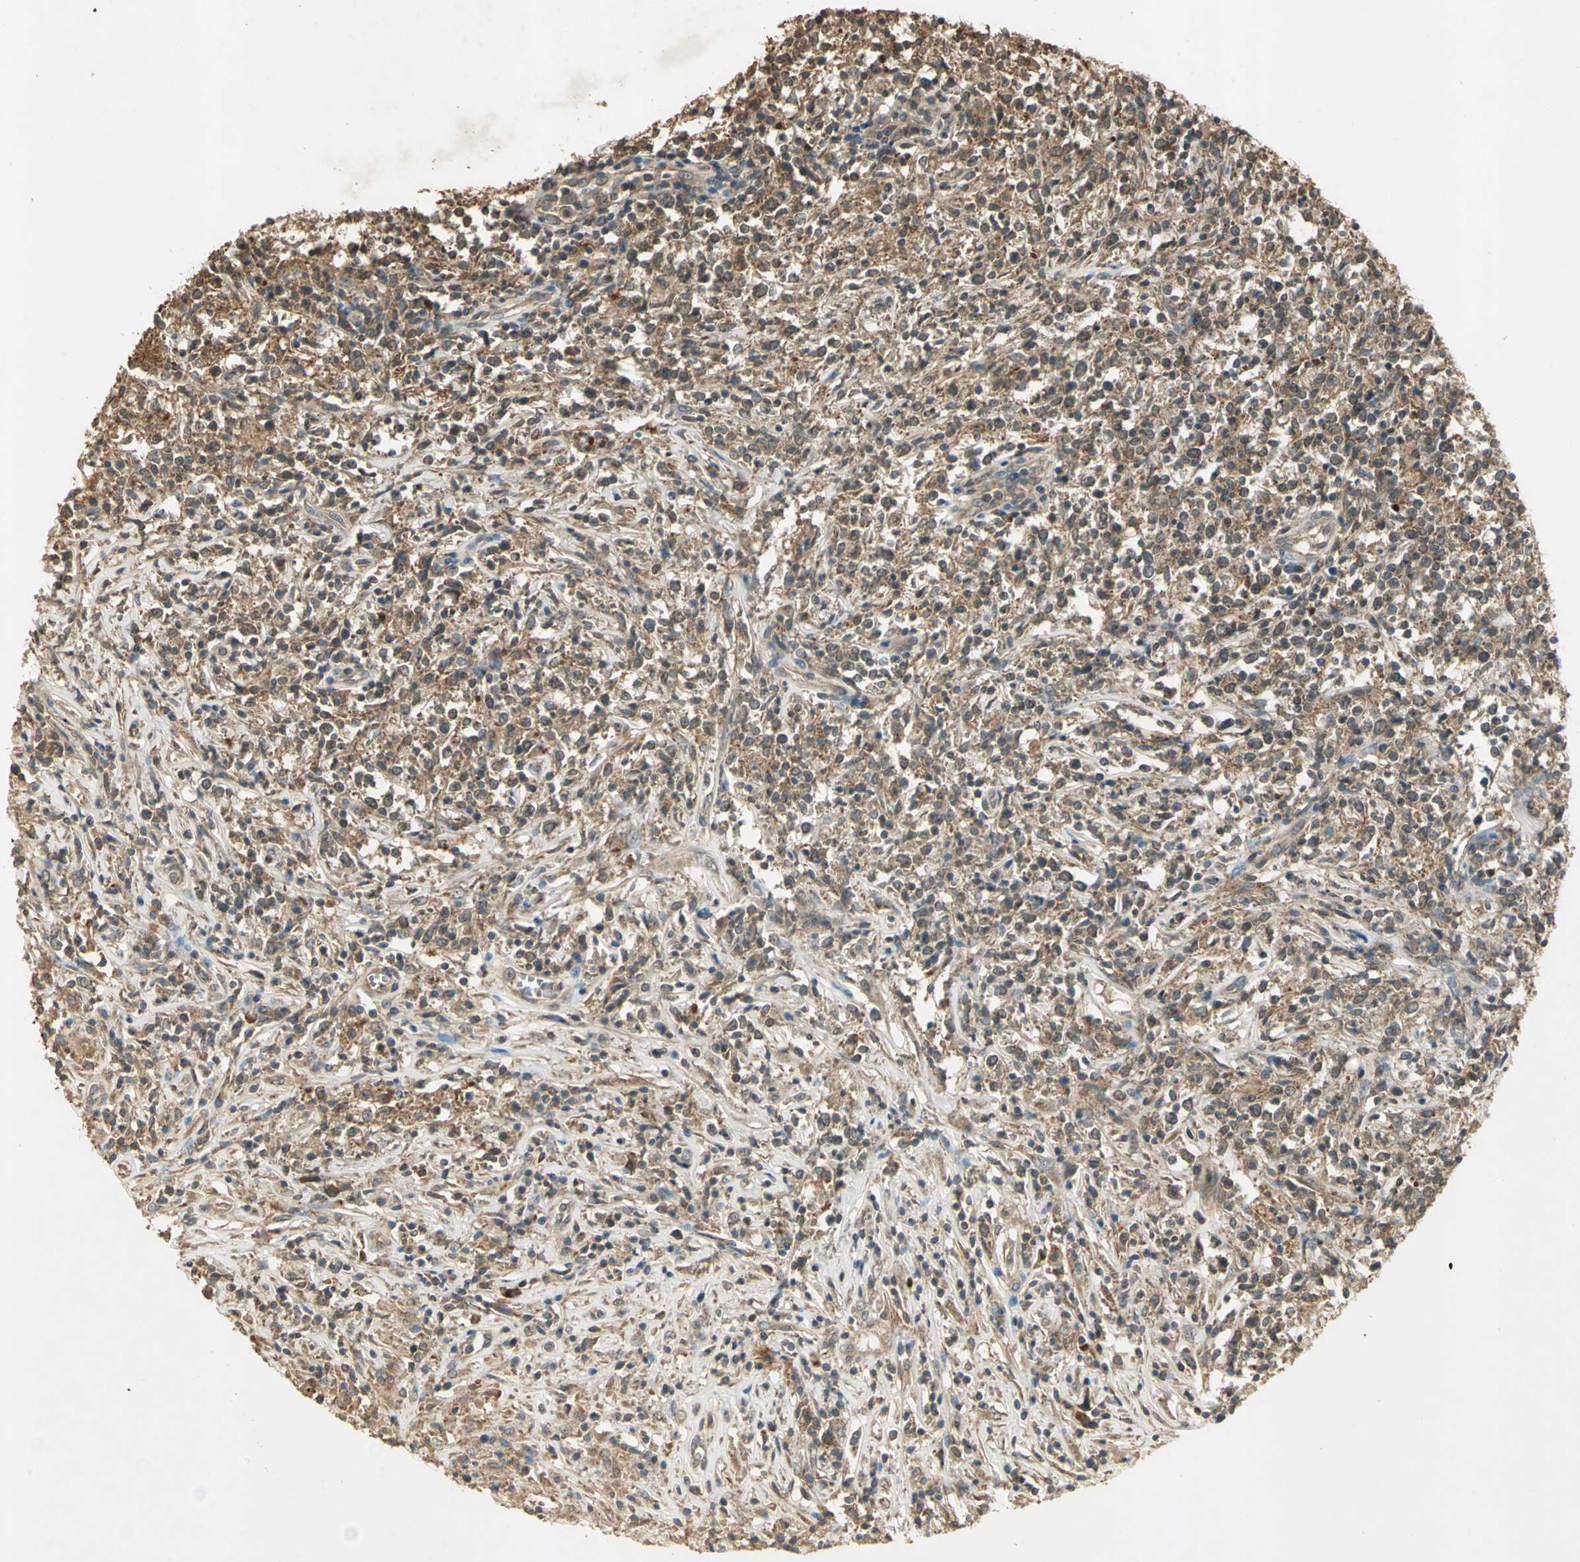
{"staining": {"intensity": "moderate", "quantity": ">75%", "location": "cytoplasmic/membranous"}, "tissue": "lymphoma", "cell_type": "Tumor cells", "image_type": "cancer", "snomed": [{"axis": "morphology", "description": "Malignant lymphoma, non-Hodgkin's type, High grade"}, {"axis": "topography", "description": "Lymph node"}], "caption": "Immunohistochemical staining of high-grade malignant lymphoma, non-Hodgkin's type exhibits moderate cytoplasmic/membranous protein positivity in about >75% of tumor cells.", "gene": "KEAP1", "patient": {"sex": "female", "age": 84}}